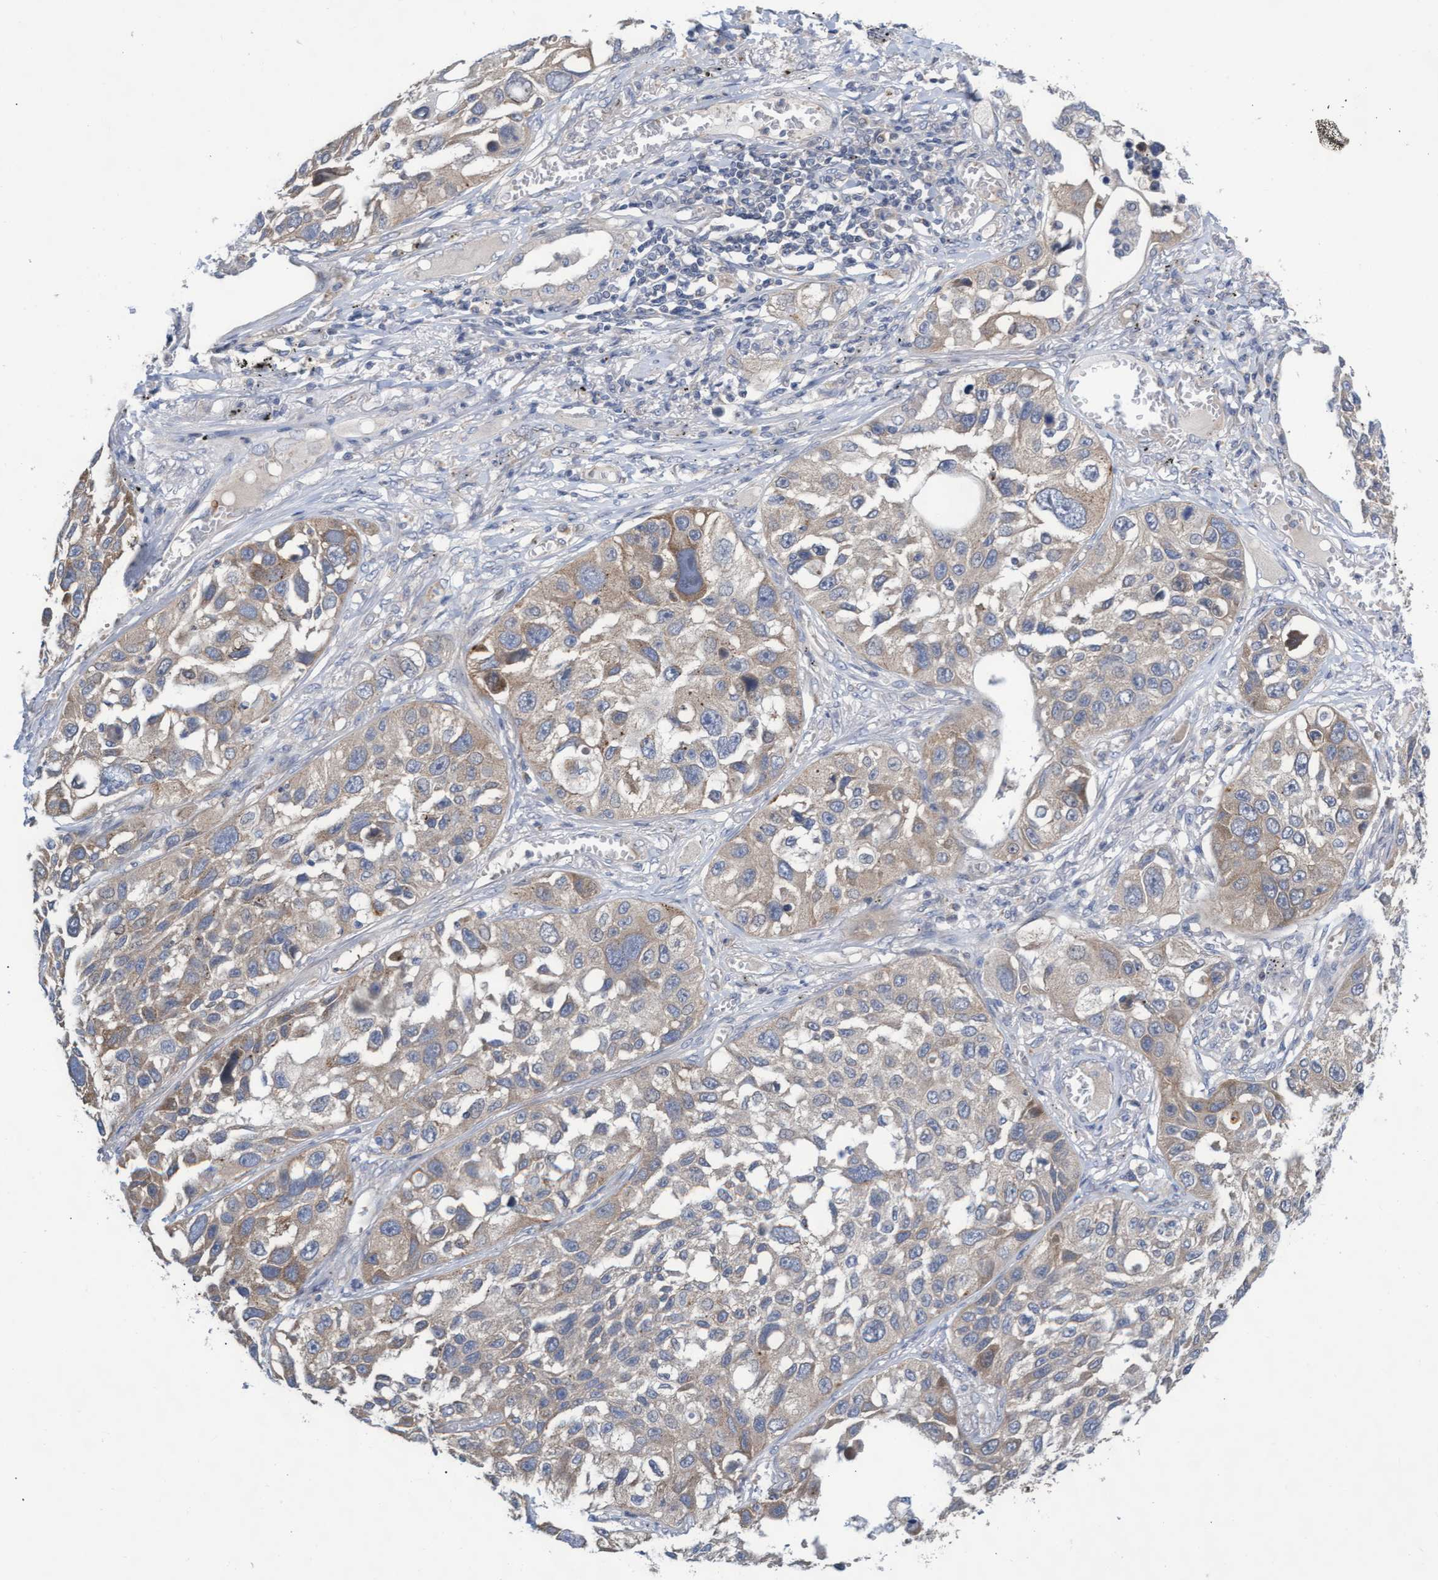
{"staining": {"intensity": "moderate", "quantity": ">75%", "location": "cytoplasmic/membranous"}, "tissue": "lung cancer", "cell_type": "Tumor cells", "image_type": "cancer", "snomed": [{"axis": "morphology", "description": "Squamous cell carcinoma, NOS"}, {"axis": "topography", "description": "Lung"}], "caption": "Brown immunohistochemical staining in squamous cell carcinoma (lung) demonstrates moderate cytoplasmic/membranous staining in approximately >75% of tumor cells.", "gene": "ABCF2", "patient": {"sex": "male", "age": 71}}